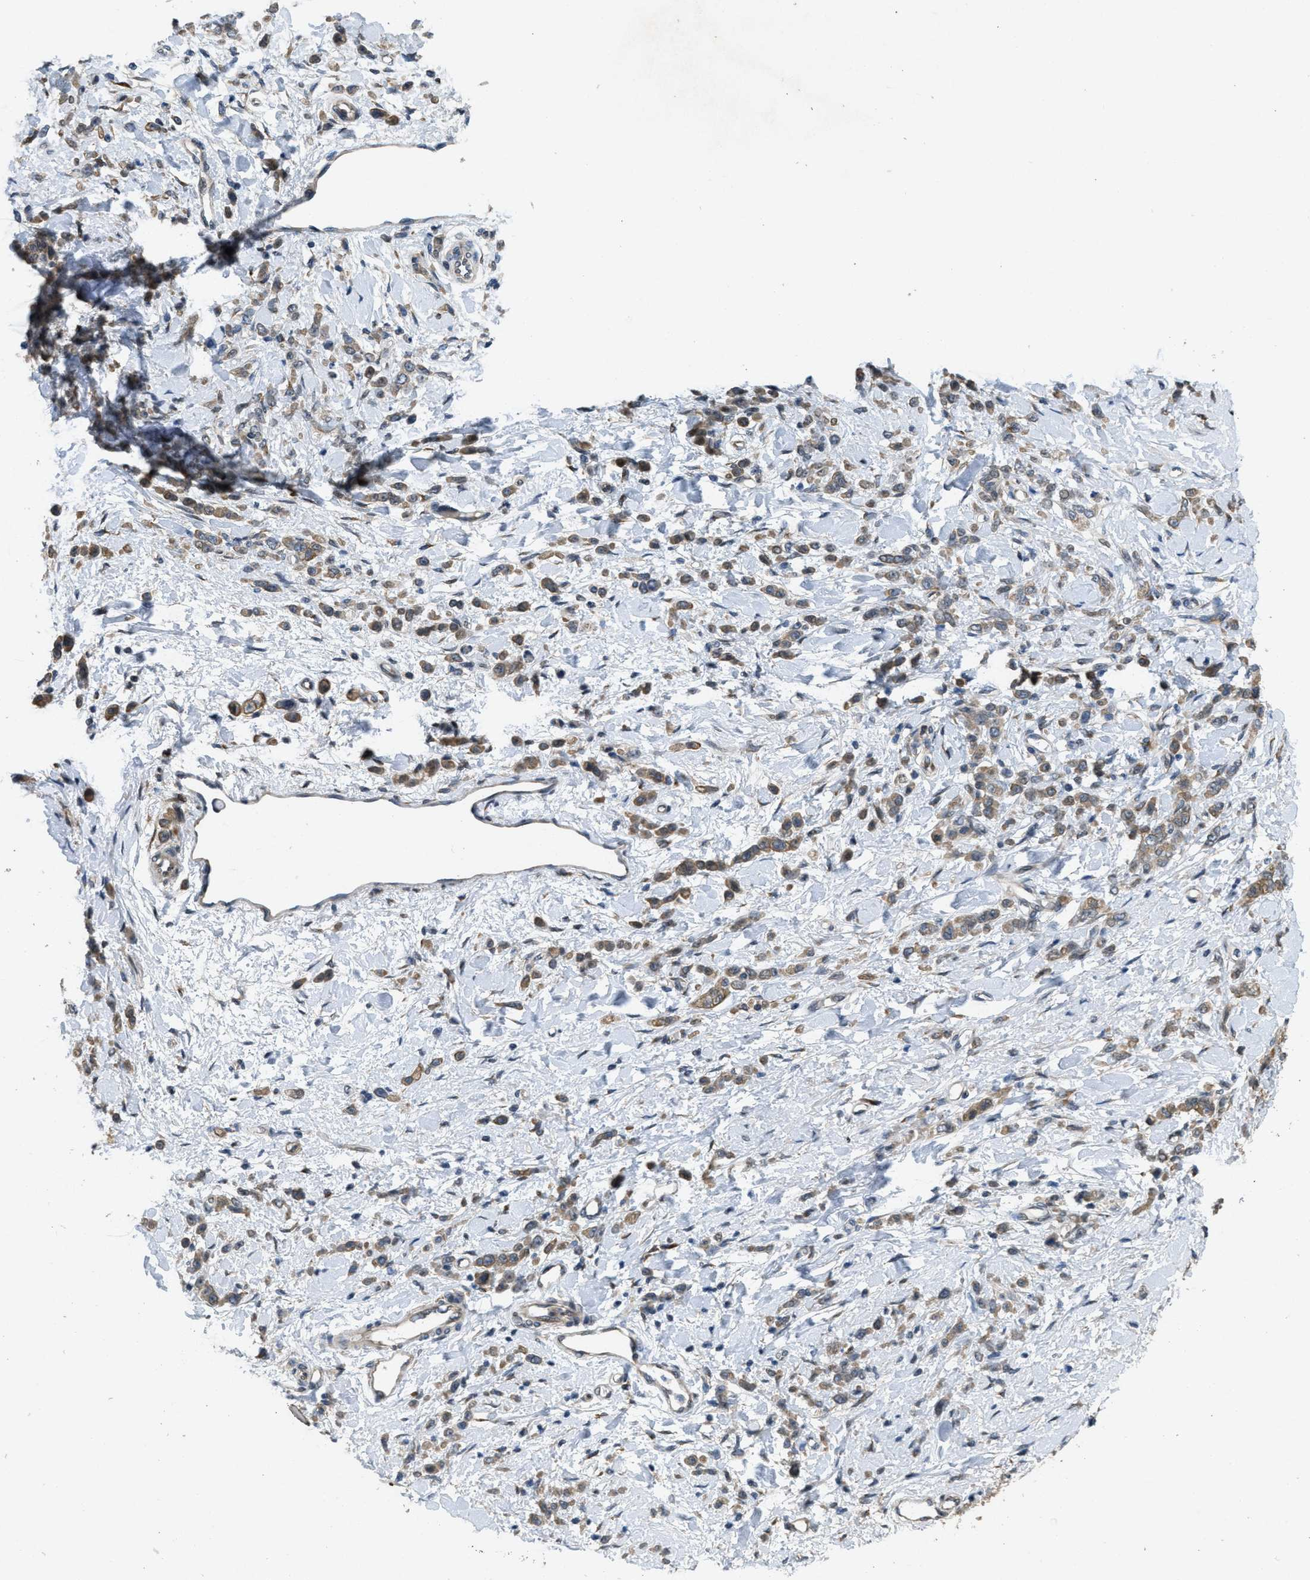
{"staining": {"intensity": "weak", "quantity": ">75%", "location": "cytoplasmic/membranous"}, "tissue": "stomach cancer", "cell_type": "Tumor cells", "image_type": "cancer", "snomed": [{"axis": "morphology", "description": "Normal tissue, NOS"}, {"axis": "morphology", "description": "Adenocarcinoma, NOS"}, {"axis": "topography", "description": "Stomach"}], "caption": "An immunohistochemistry (IHC) photomicrograph of neoplastic tissue is shown. Protein staining in brown labels weak cytoplasmic/membranous positivity in stomach cancer within tumor cells. (DAB IHC with brightfield microscopy, high magnification).", "gene": "IFNLR1", "patient": {"sex": "male", "age": 82}}